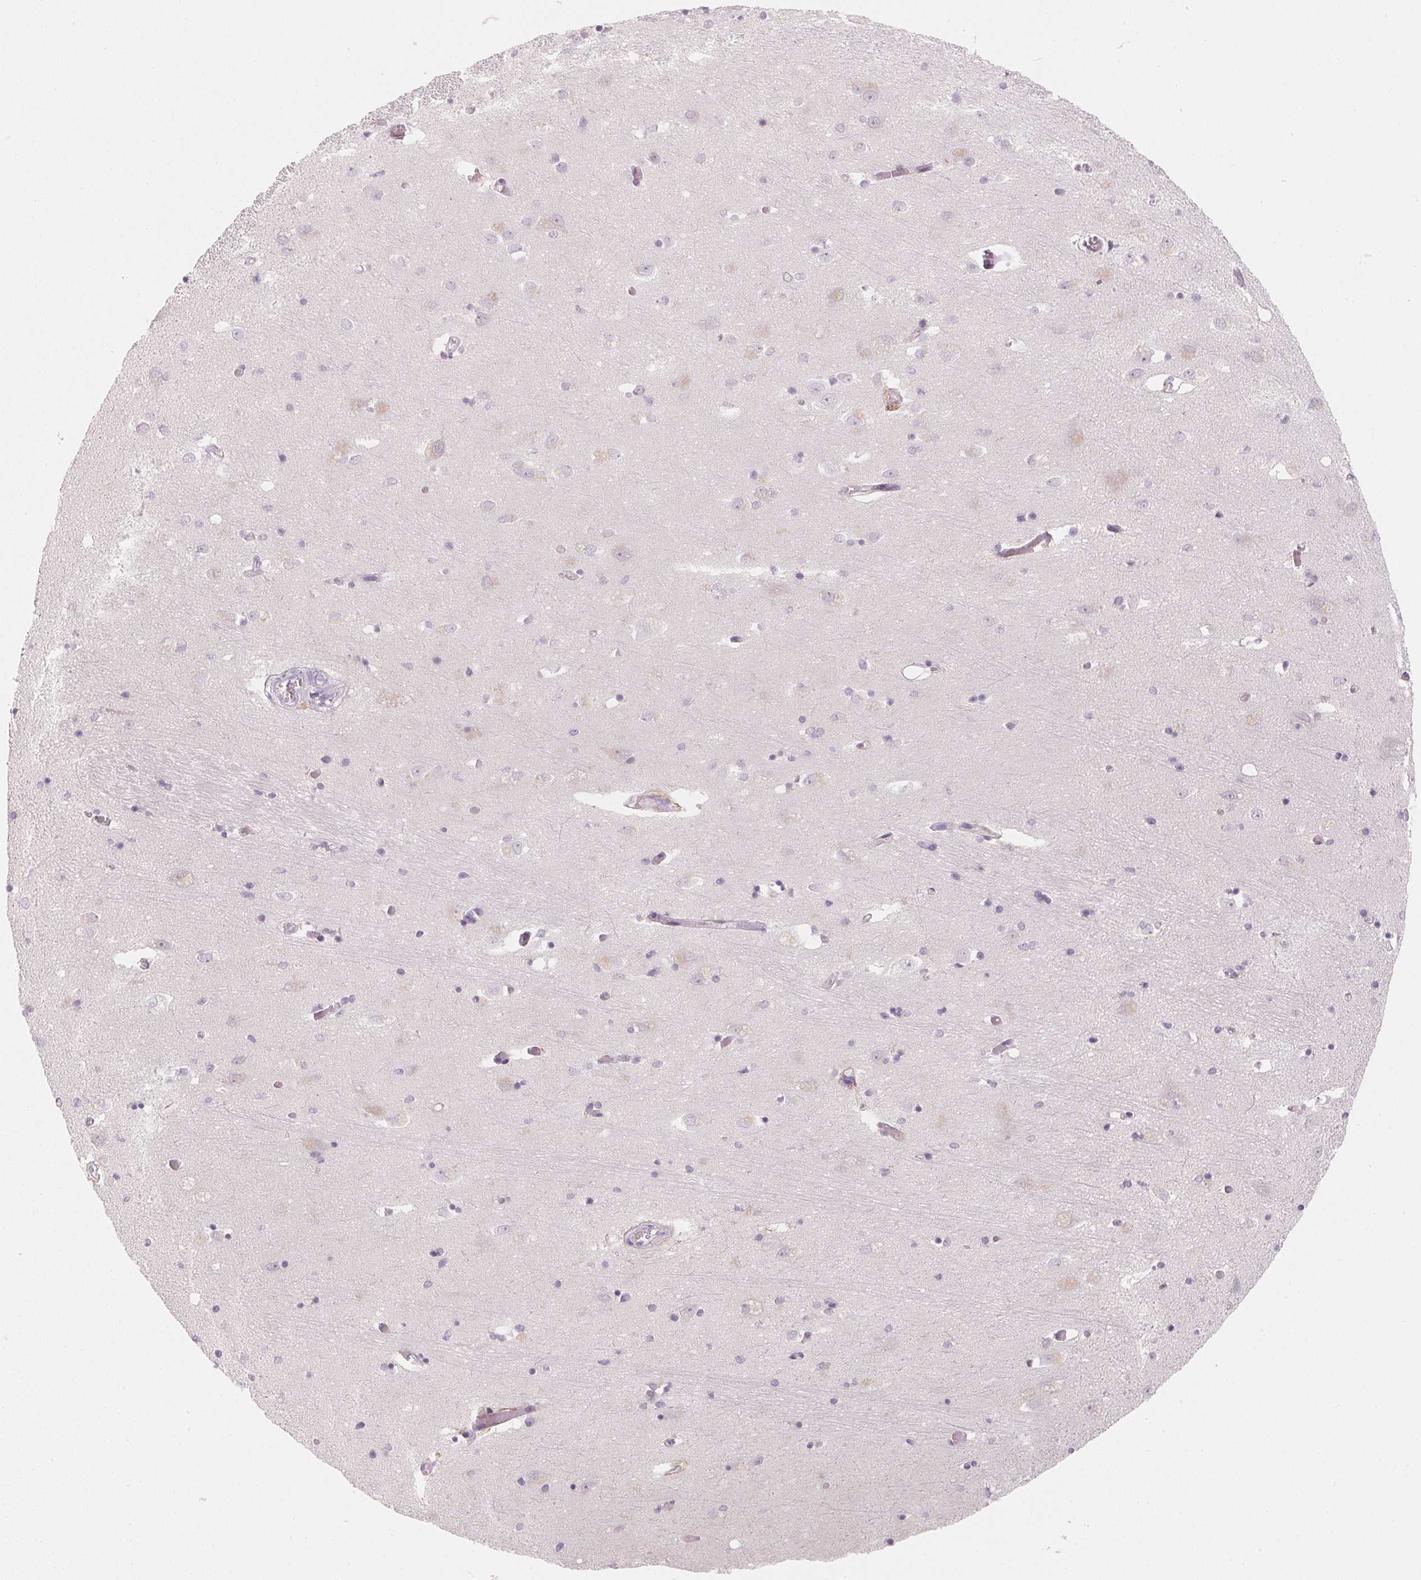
{"staining": {"intensity": "weak", "quantity": "<25%", "location": "cytoplasmic/membranous"}, "tissue": "caudate", "cell_type": "Glial cells", "image_type": "normal", "snomed": [{"axis": "morphology", "description": "Normal tissue, NOS"}, {"axis": "topography", "description": "Lateral ventricle wall"}, {"axis": "topography", "description": "Hippocampus"}], "caption": "Glial cells show no significant protein expression in unremarkable caudate. (IHC, brightfield microscopy, high magnification).", "gene": "RMDN2", "patient": {"sex": "female", "age": 63}}